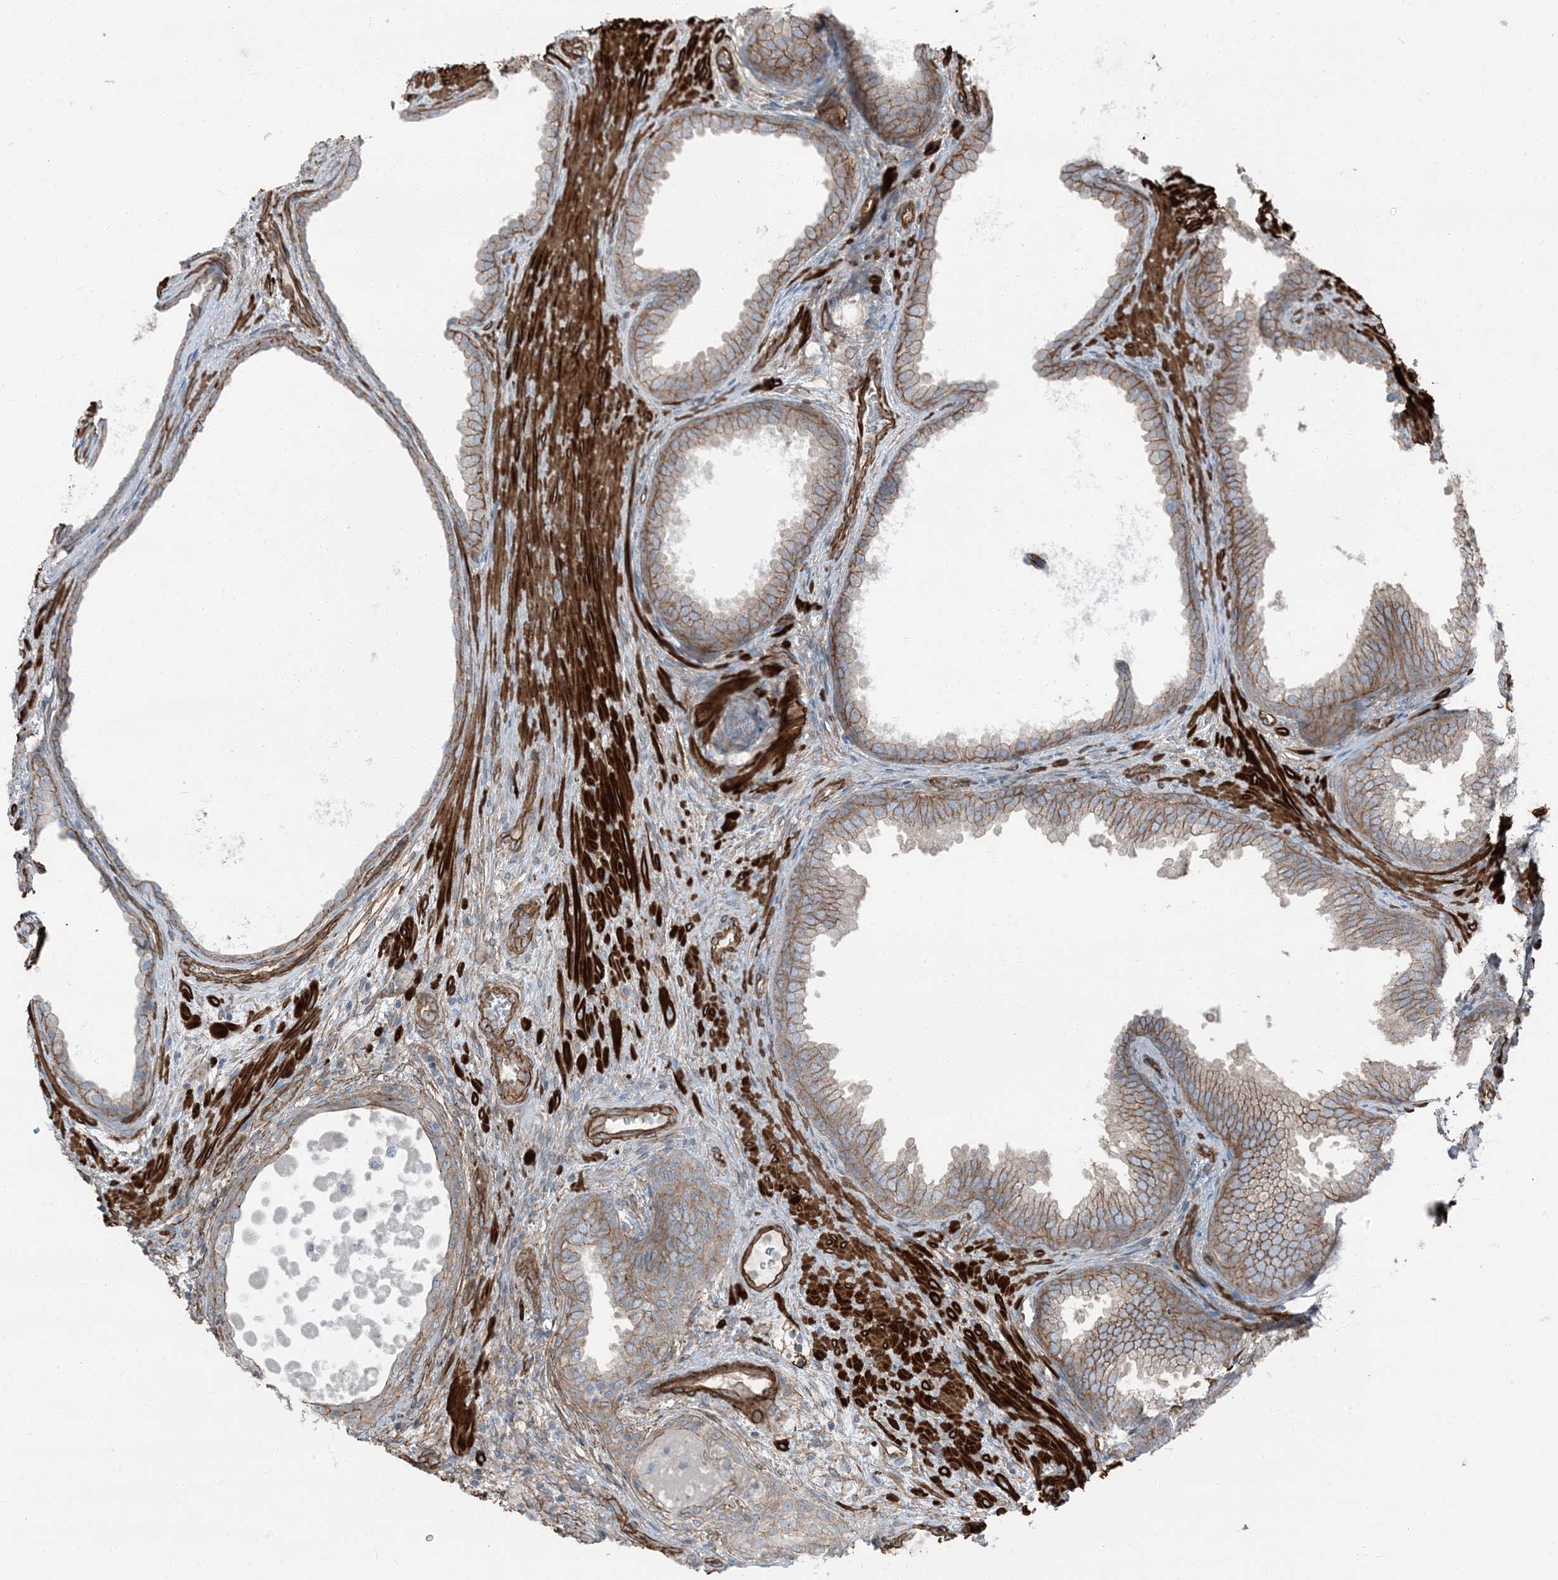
{"staining": {"intensity": "moderate", "quantity": ">75%", "location": "cytoplasmic/membranous"}, "tissue": "prostate", "cell_type": "Glandular cells", "image_type": "normal", "snomed": [{"axis": "morphology", "description": "Normal tissue, NOS"}, {"axis": "topography", "description": "Prostate"}], "caption": "This photomicrograph reveals IHC staining of benign human prostate, with medium moderate cytoplasmic/membranous positivity in approximately >75% of glandular cells.", "gene": "ZFP90", "patient": {"sex": "male", "age": 76}}